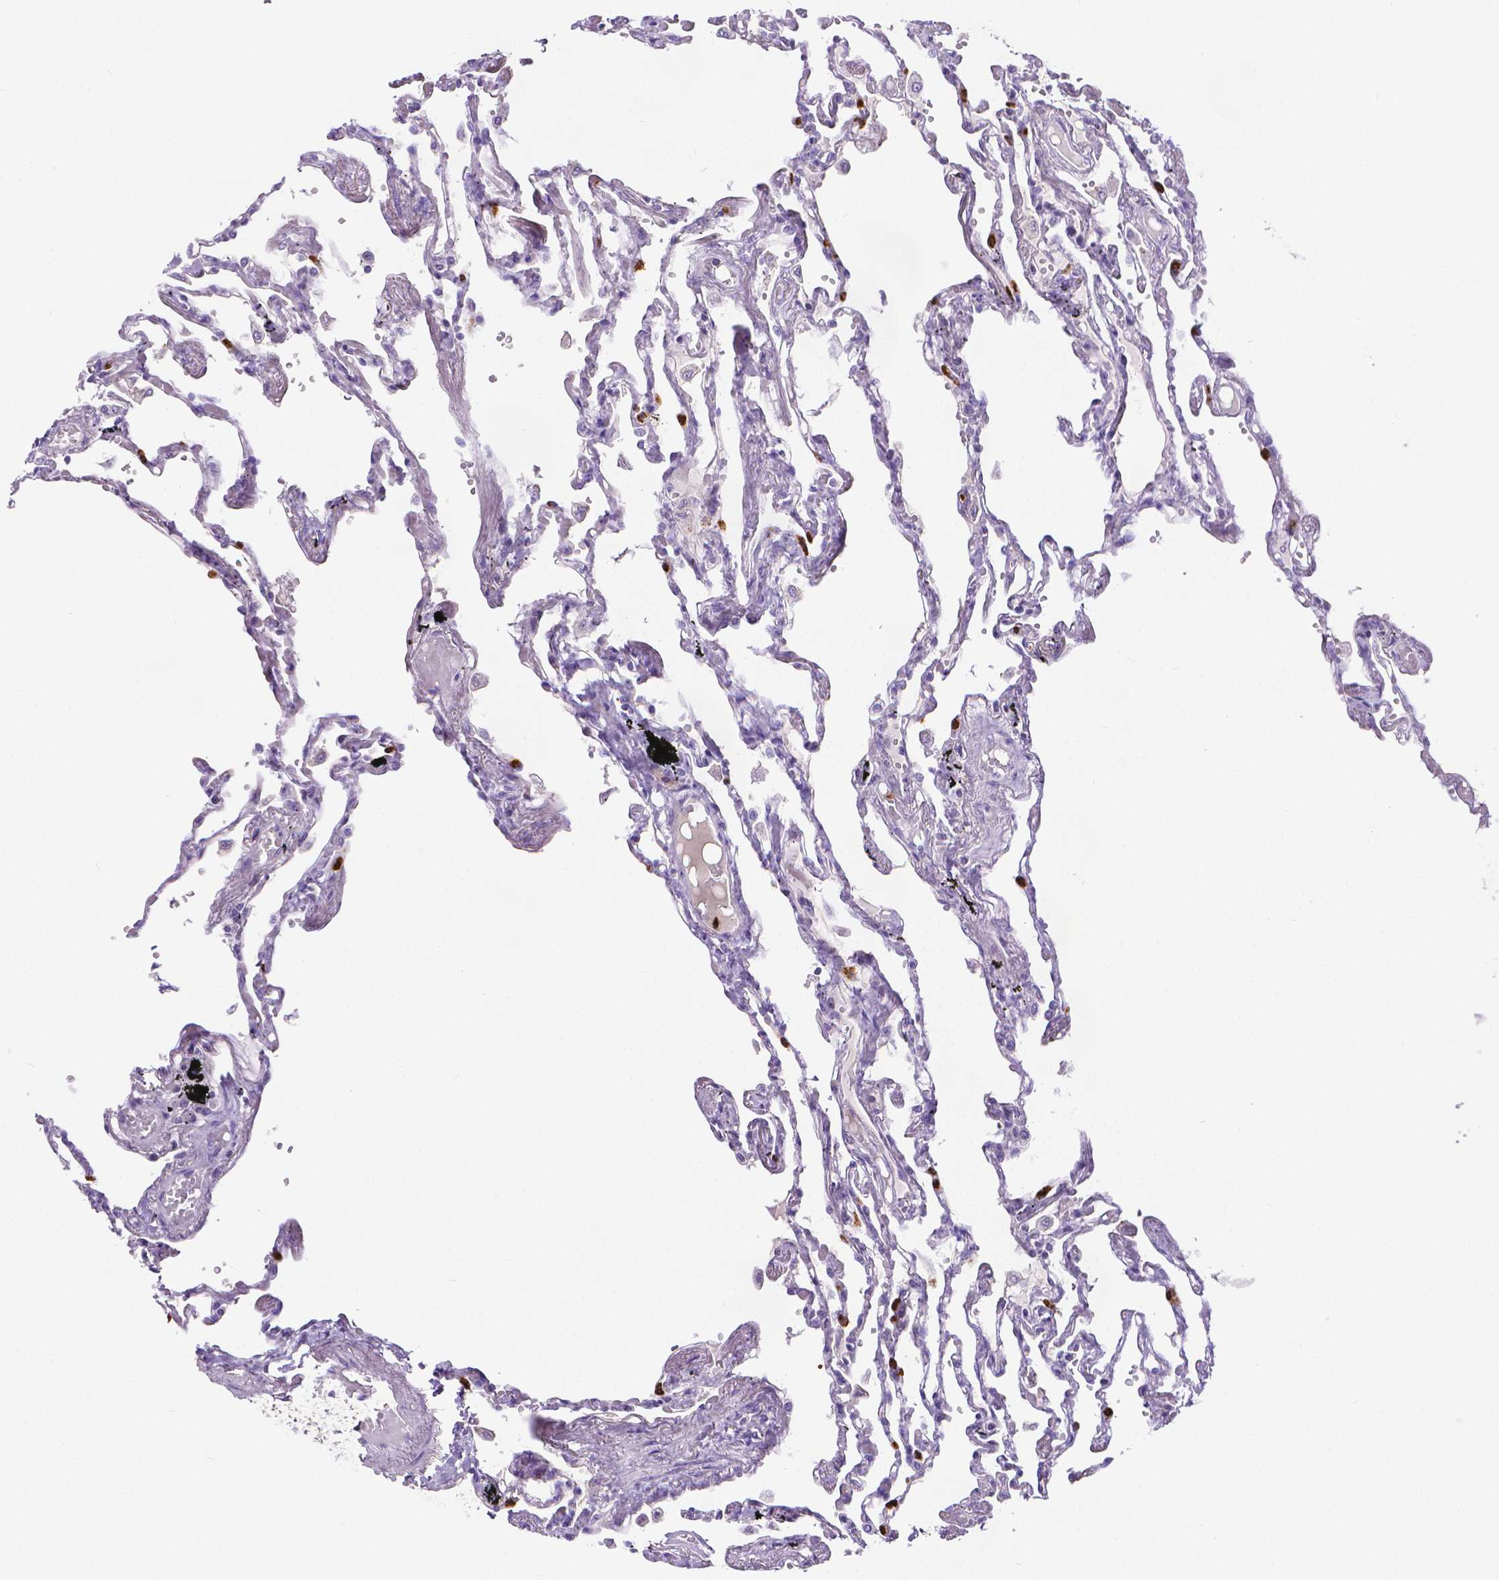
{"staining": {"intensity": "negative", "quantity": "none", "location": "none"}, "tissue": "lung", "cell_type": "Alveolar cells", "image_type": "normal", "snomed": [{"axis": "morphology", "description": "Normal tissue, NOS"}, {"axis": "morphology", "description": "Adenocarcinoma, NOS"}, {"axis": "topography", "description": "Cartilage tissue"}, {"axis": "topography", "description": "Lung"}], "caption": "Normal lung was stained to show a protein in brown. There is no significant positivity in alveolar cells. (DAB (3,3'-diaminobenzidine) immunohistochemistry (IHC), high magnification).", "gene": "MMP9", "patient": {"sex": "female", "age": 67}}